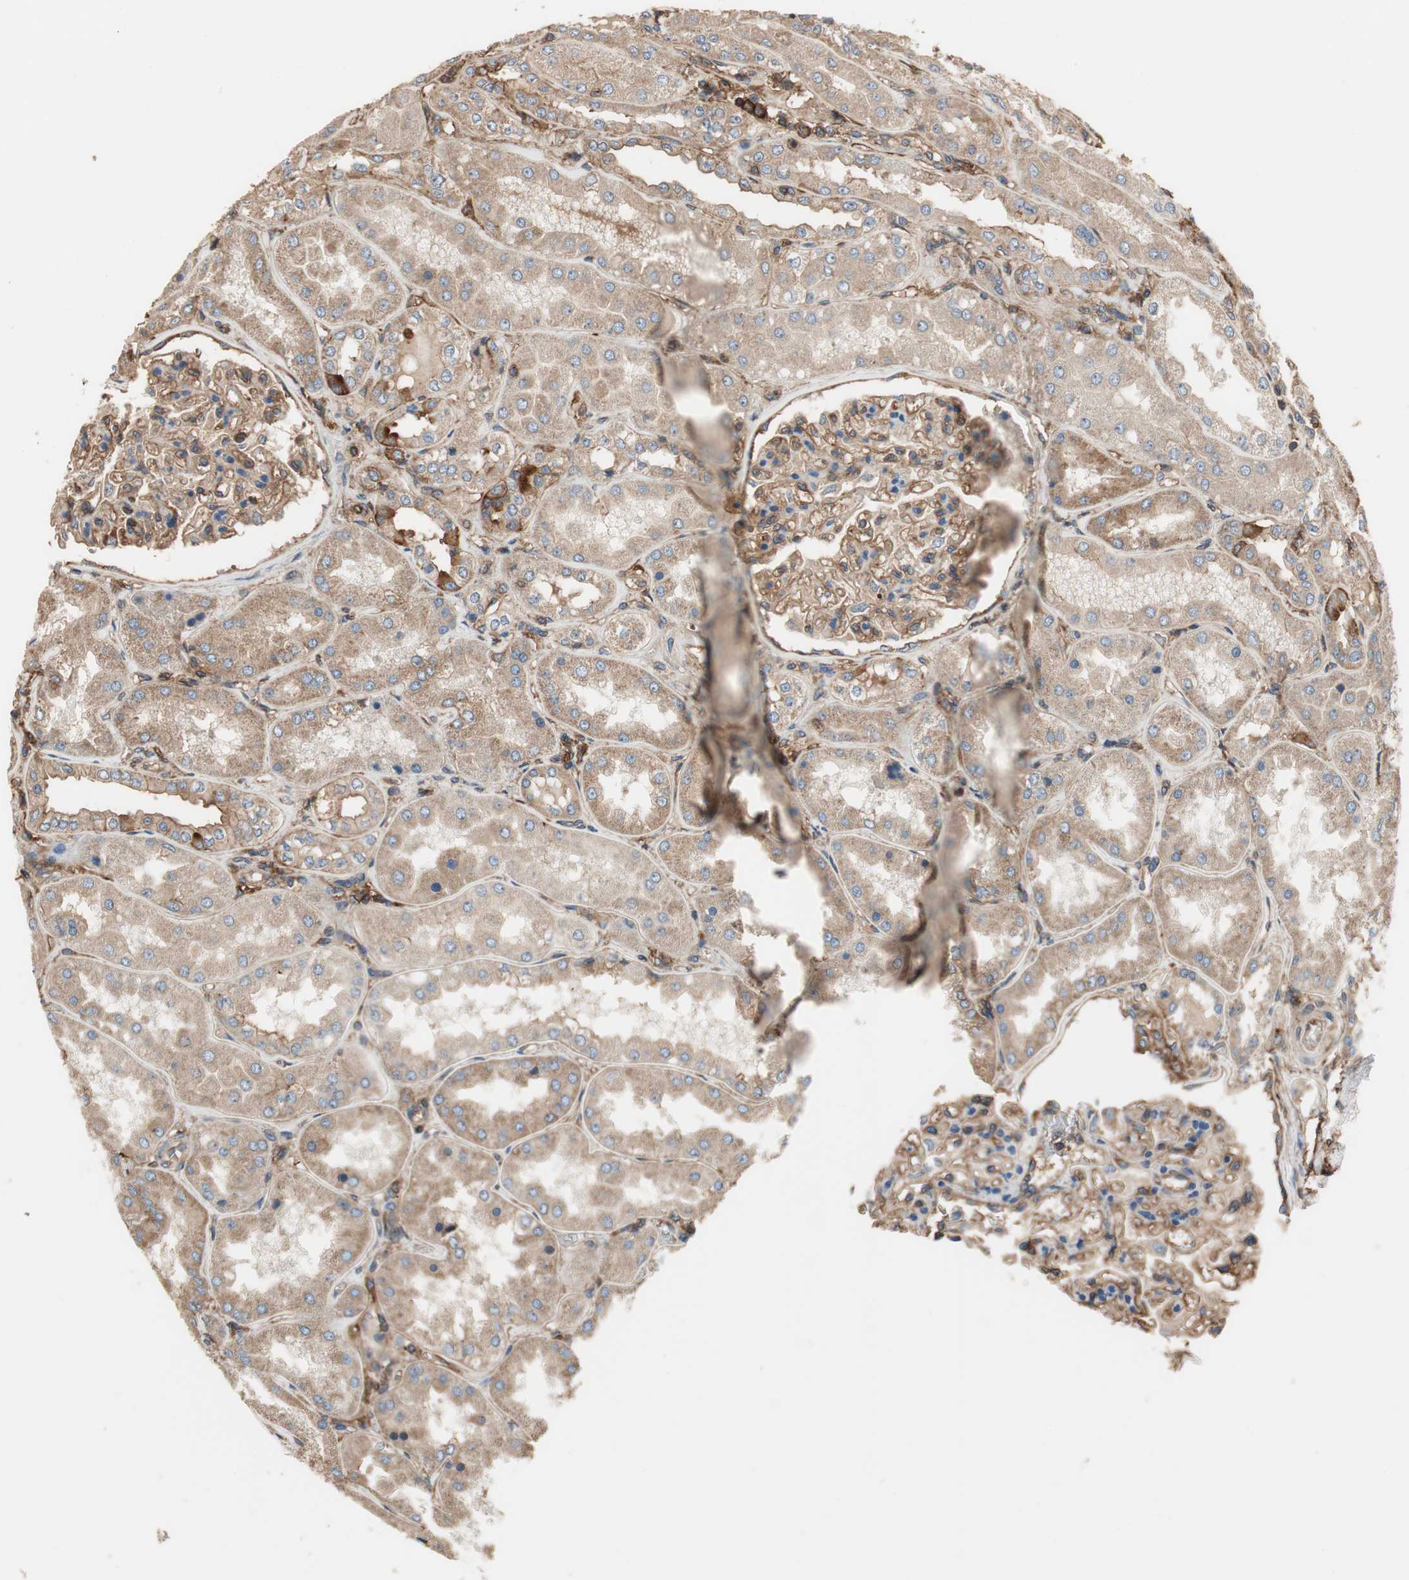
{"staining": {"intensity": "moderate", "quantity": ">75%", "location": "cytoplasmic/membranous"}, "tissue": "kidney", "cell_type": "Cells in glomeruli", "image_type": "normal", "snomed": [{"axis": "morphology", "description": "Normal tissue, NOS"}, {"axis": "topography", "description": "Kidney"}], "caption": "Moderate cytoplasmic/membranous protein staining is present in approximately >75% of cells in glomeruli in kidney. (DAB IHC, brown staining for protein, blue staining for nuclei).", "gene": "IL1RL1", "patient": {"sex": "female", "age": 56}}